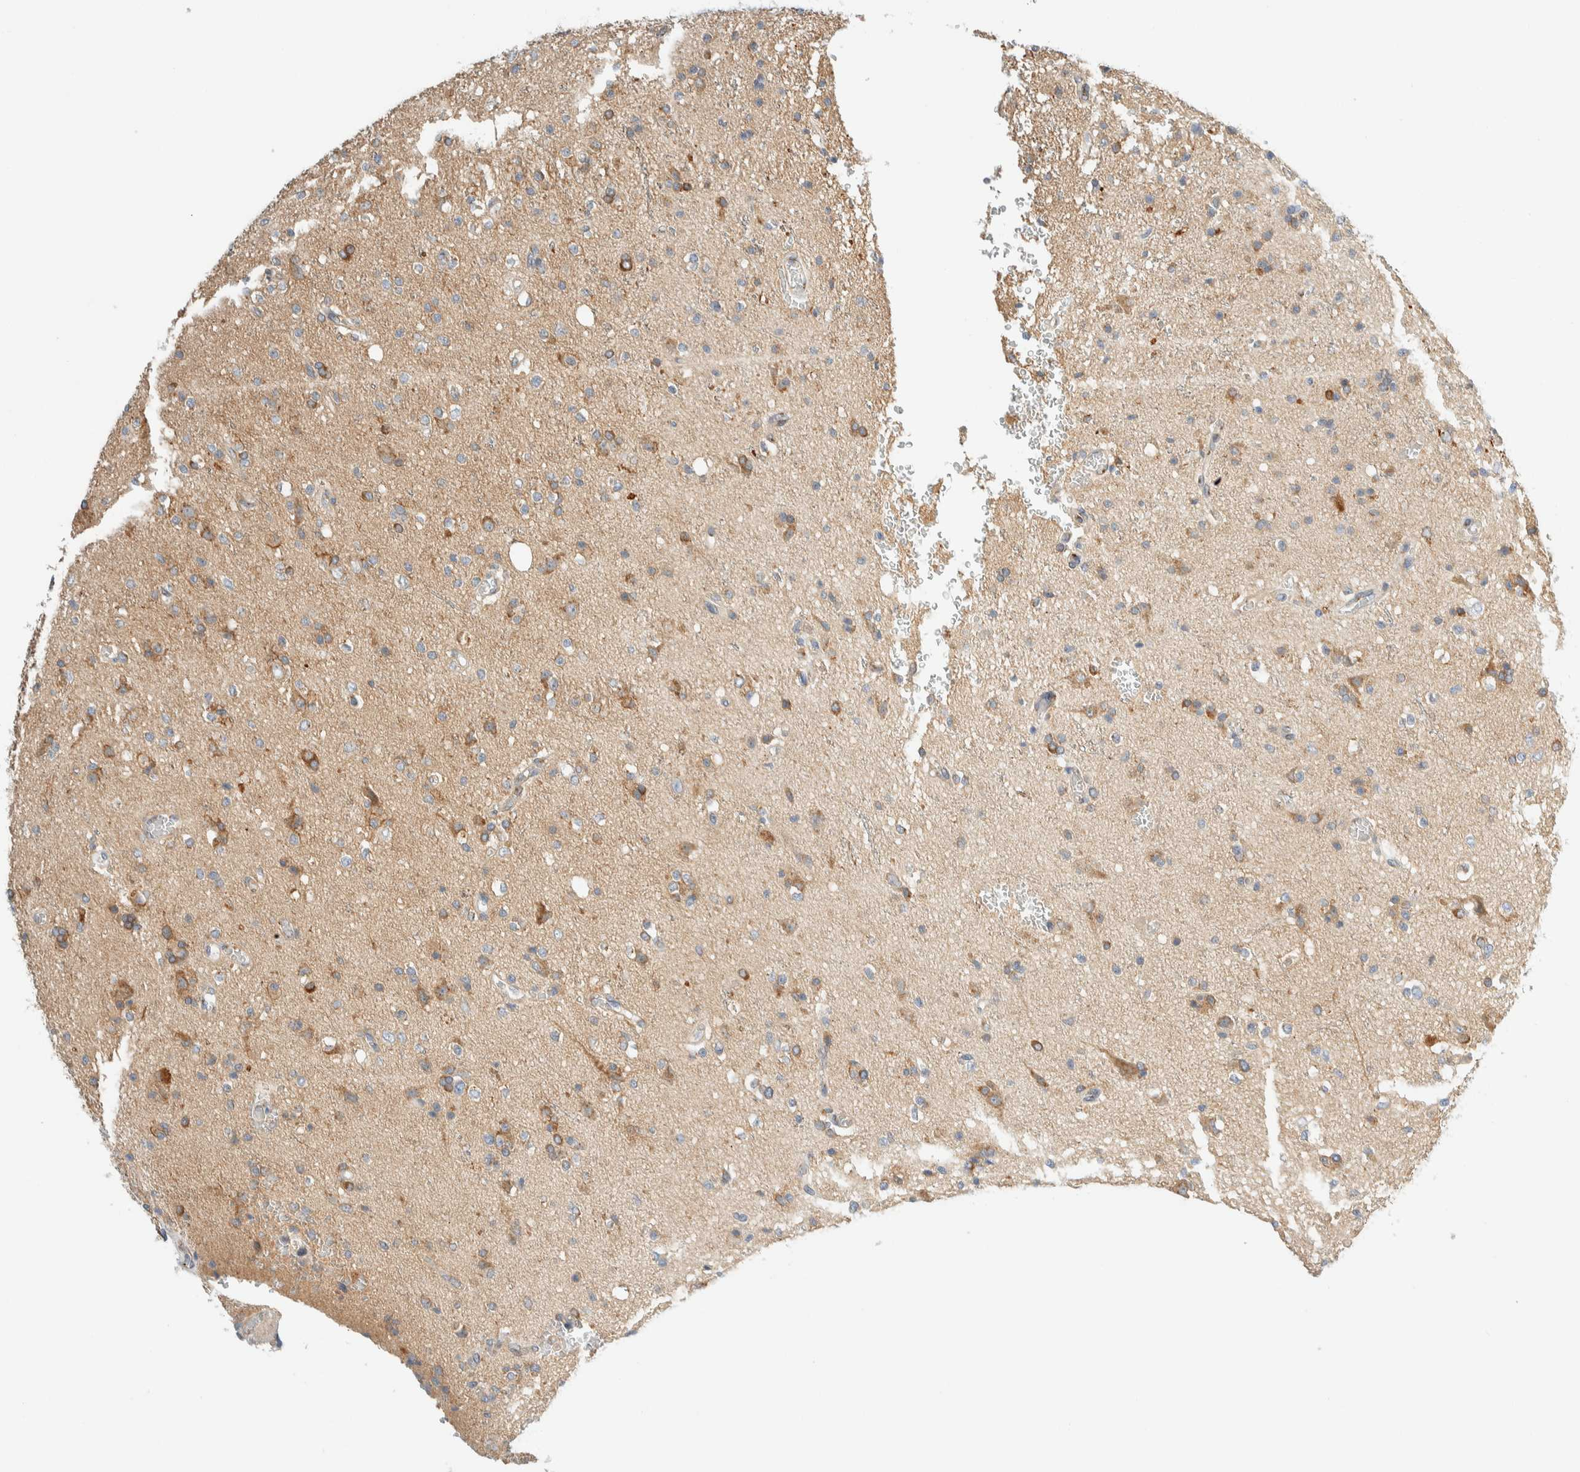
{"staining": {"intensity": "moderate", "quantity": "25%-75%", "location": "cytoplasmic/membranous"}, "tissue": "glioma", "cell_type": "Tumor cells", "image_type": "cancer", "snomed": [{"axis": "morphology", "description": "Glioma, malignant, High grade"}, {"axis": "topography", "description": "Brain"}], "caption": "Immunohistochemical staining of human glioma reveals medium levels of moderate cytoplasmic/membranous staining in approximately 25%-75% of tumor cells.", "gene": "TMEM184B", "patient": {"sex": "male", "age": 47}}